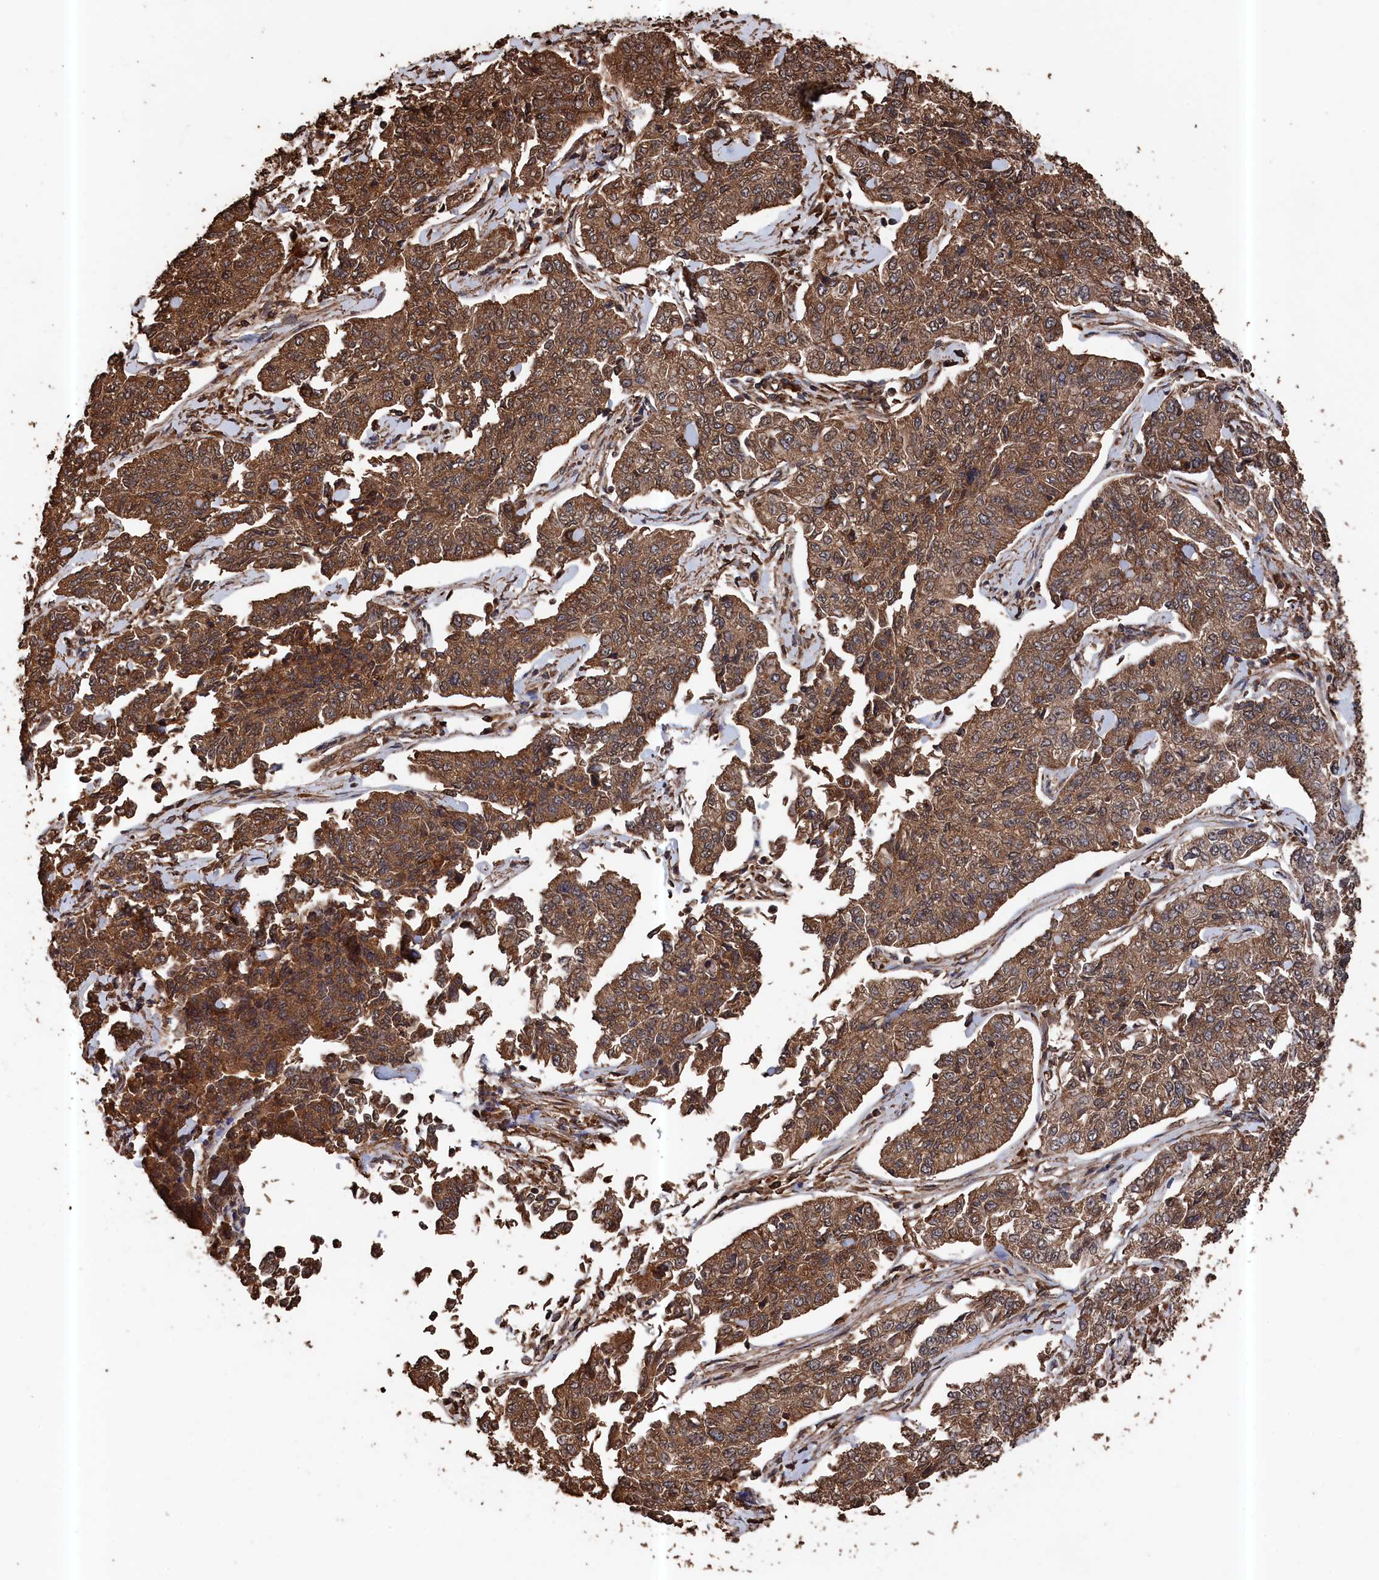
{"staining": {"intensity": "strong", "quantity": ">75%", "location": "cytoplasmic/membranous"}, "tissue": "cervical cancer", "cell_type": "Tumor cells", "image_type": "cancer", "snomed": [{"axis": "morphology", "description": "Squamous cell carcinoma, NOS"}, {"axis": "topography", "description": "Cervix"}], "caption": "Brown immunohistochemical staining in human cervical cancer (squamous cell carcinoma) displays strong cytoplasmic/membranous positivity in approximately >75% of tumor cells.", "gene": "SNX33", "patient": {"sex": "female", "age": 35}}